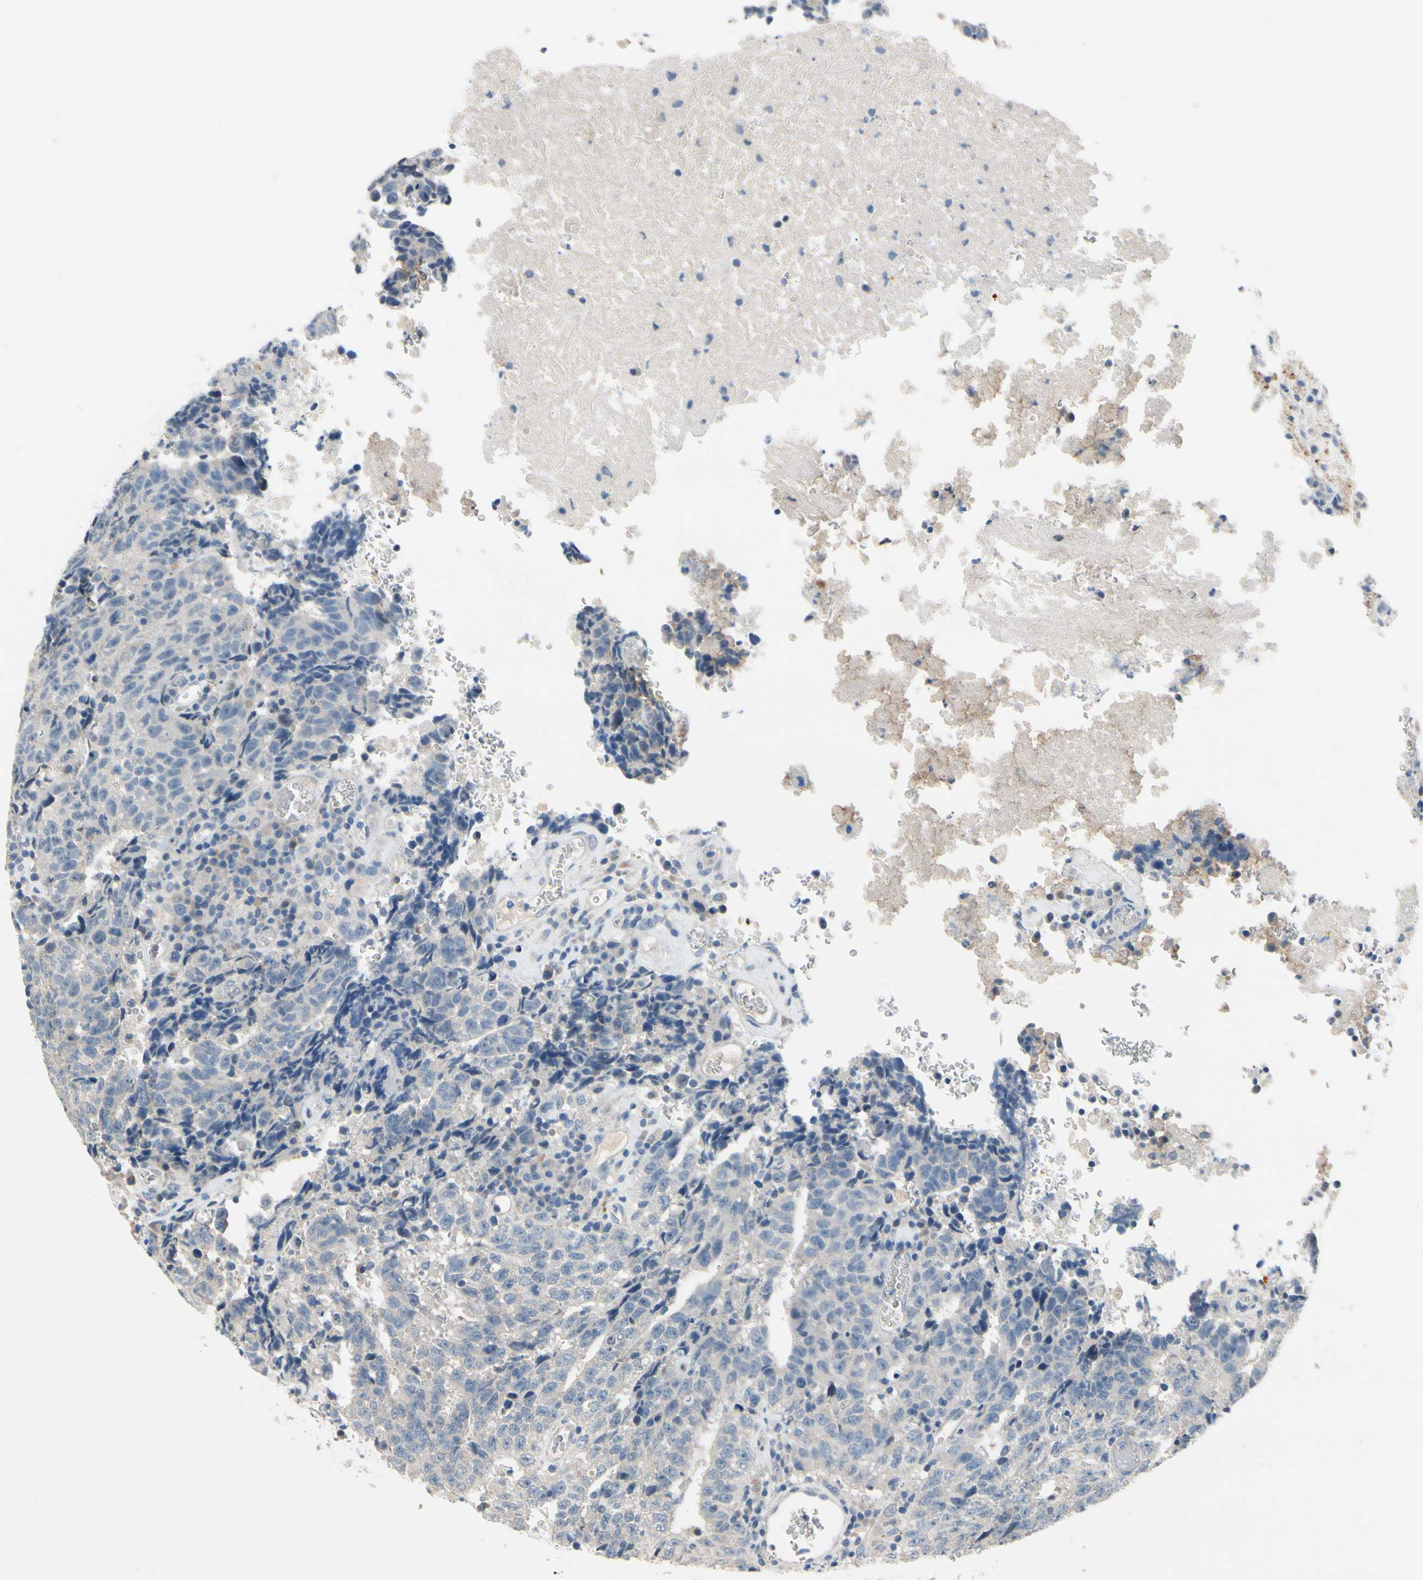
{"staining": {"intensity": "negative", "quantity": "none", "location": "none"}, "tissue": "testis cancer", "cell_type": "Tumor cells", "image_type": "cancer", "snomed": [{"axis": "morphology", "description": "Necrosis, NOS"}, {"axis": "morphology", "description": "Carcinoma, Embryonal, NOS"}, {"axis": "topography", "description": "Testis"}], "caption": "Tumor cells are negative for protein expression in human testis embryonal carcinoma.", "gene": "SLC27A6", "patient": {"sex": "male", "age": 19}}